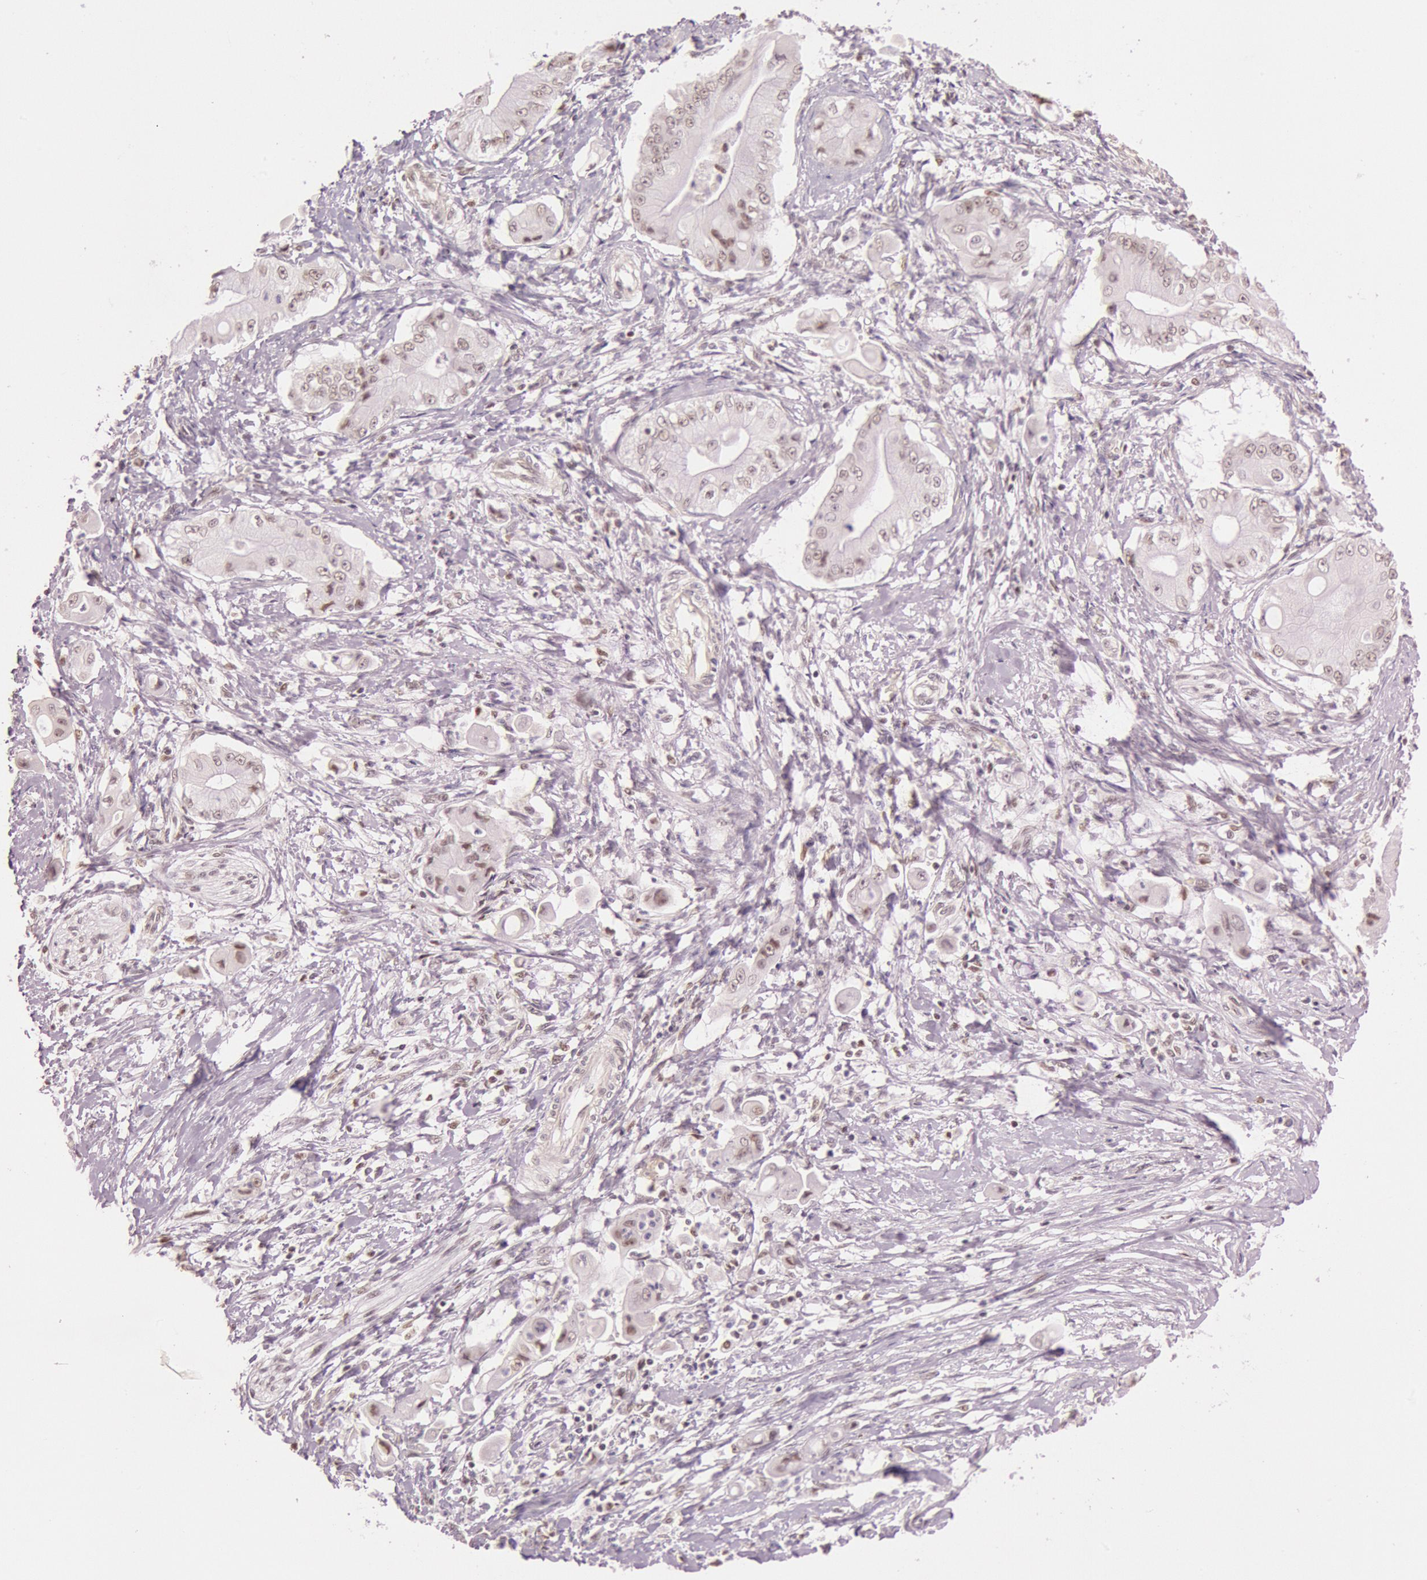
{"staining": {"intensity": "weak", "quantity": "<25%", "location": "nuclear"}, "tissue": "pancreatic cancer", "cell_type": "Tumor cells", "image_type": "cancer", "snomed": [{"axis": "morphology", "description": "Adenocarcinoma, NOS"}, {"axis": "topography", "description": "Pancreas"}], "caption": "A histopathology image of pancreatic cancer stained for a protein displays no brown staining in tumor cells.", "gene": "TASL", "patient": {"sex": "male", "age": 62}}